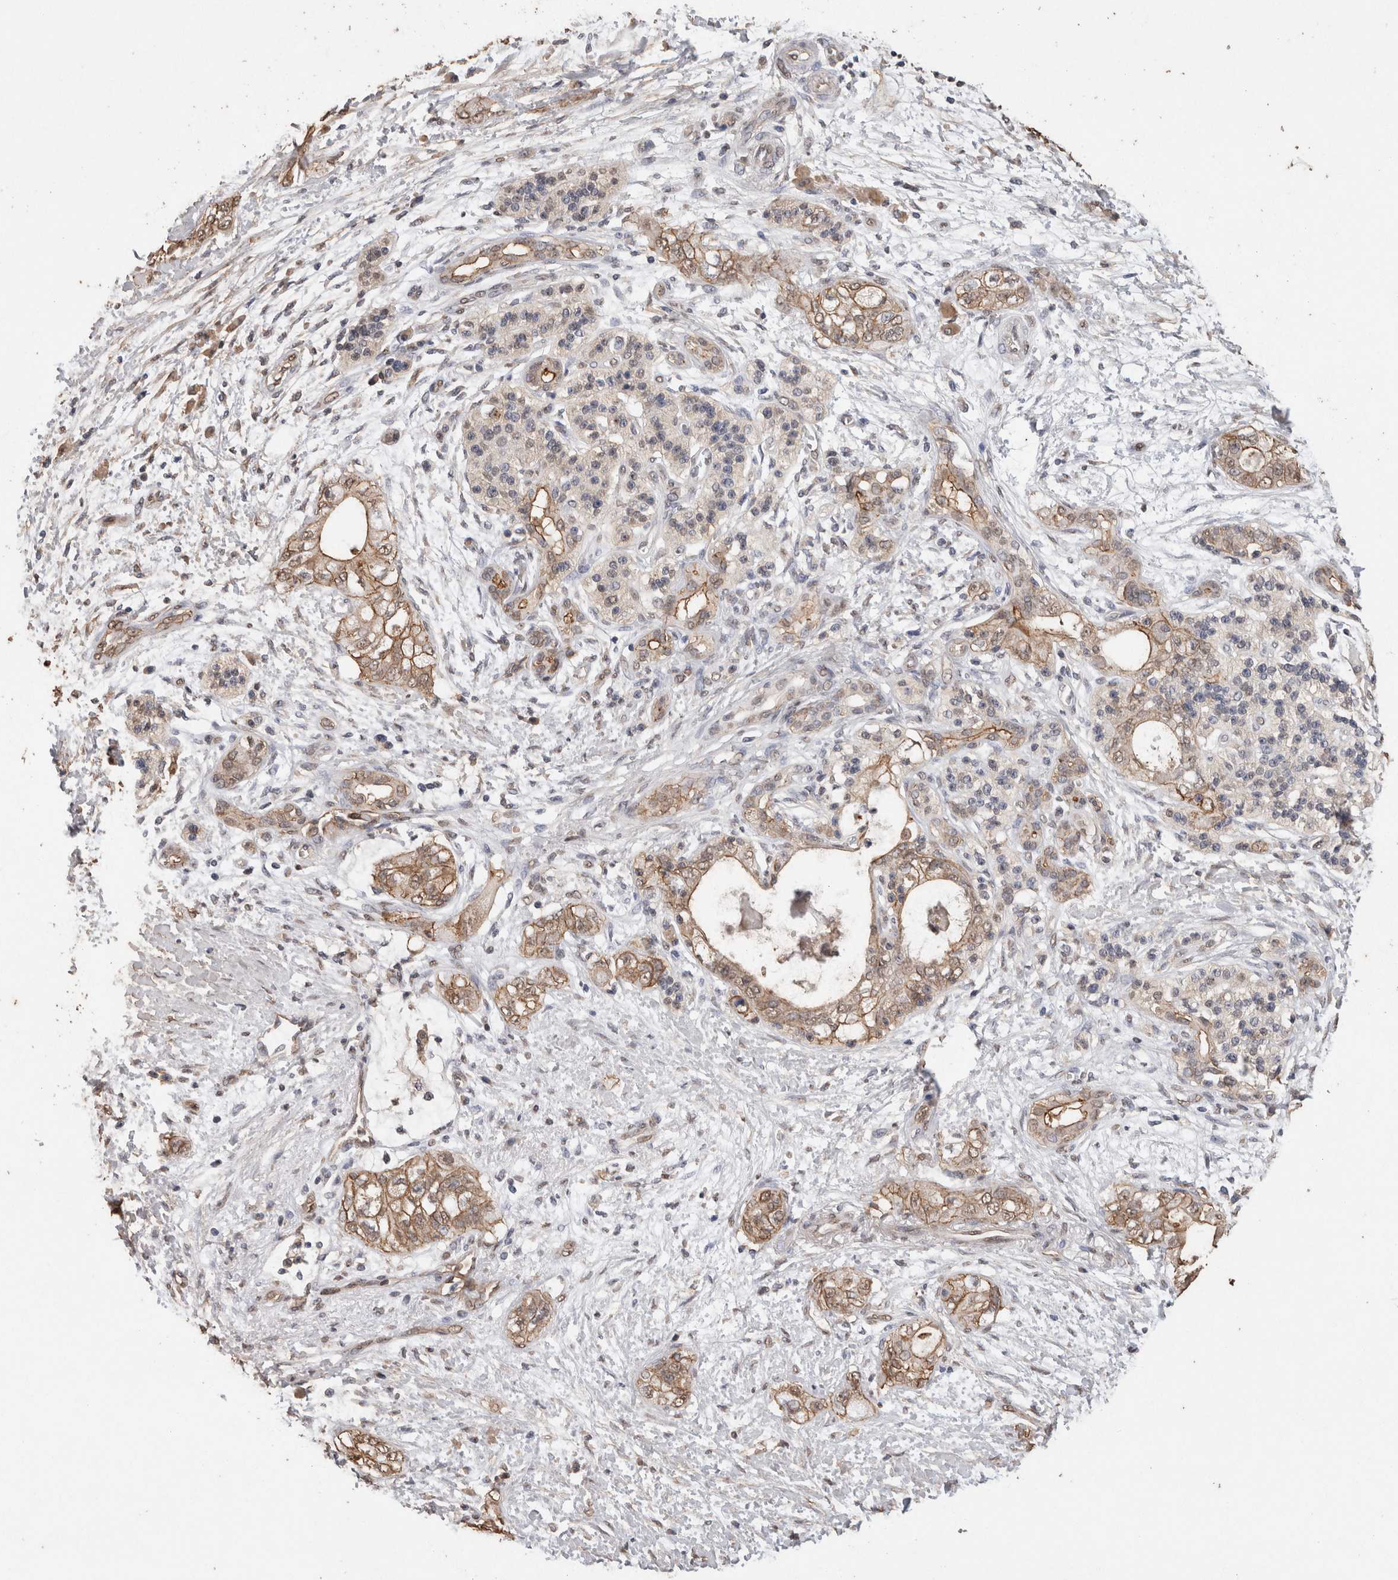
{"staining": {"intensity": "moderate", "quantity": ">75%", "location": "cytoplasmic/membranous"}, "tissue": "pancreatic cancer", "cell_type": "Tumor cells", "image_type": "cancer", "snomed": [{"axis": "morphology", "description": "Adenocarcinoma, NOS"}, {"axis": "topography", "description": "Pancreas"}], "caption": "Moderate cytoplasmic/membranous positivity for a protein is identified in about >75% of tumor cells of pancreatic cancer (adenocarcinoma) using IHC.", "gene": "S100A10", "patient": {"sex": "male", "age": 70}}